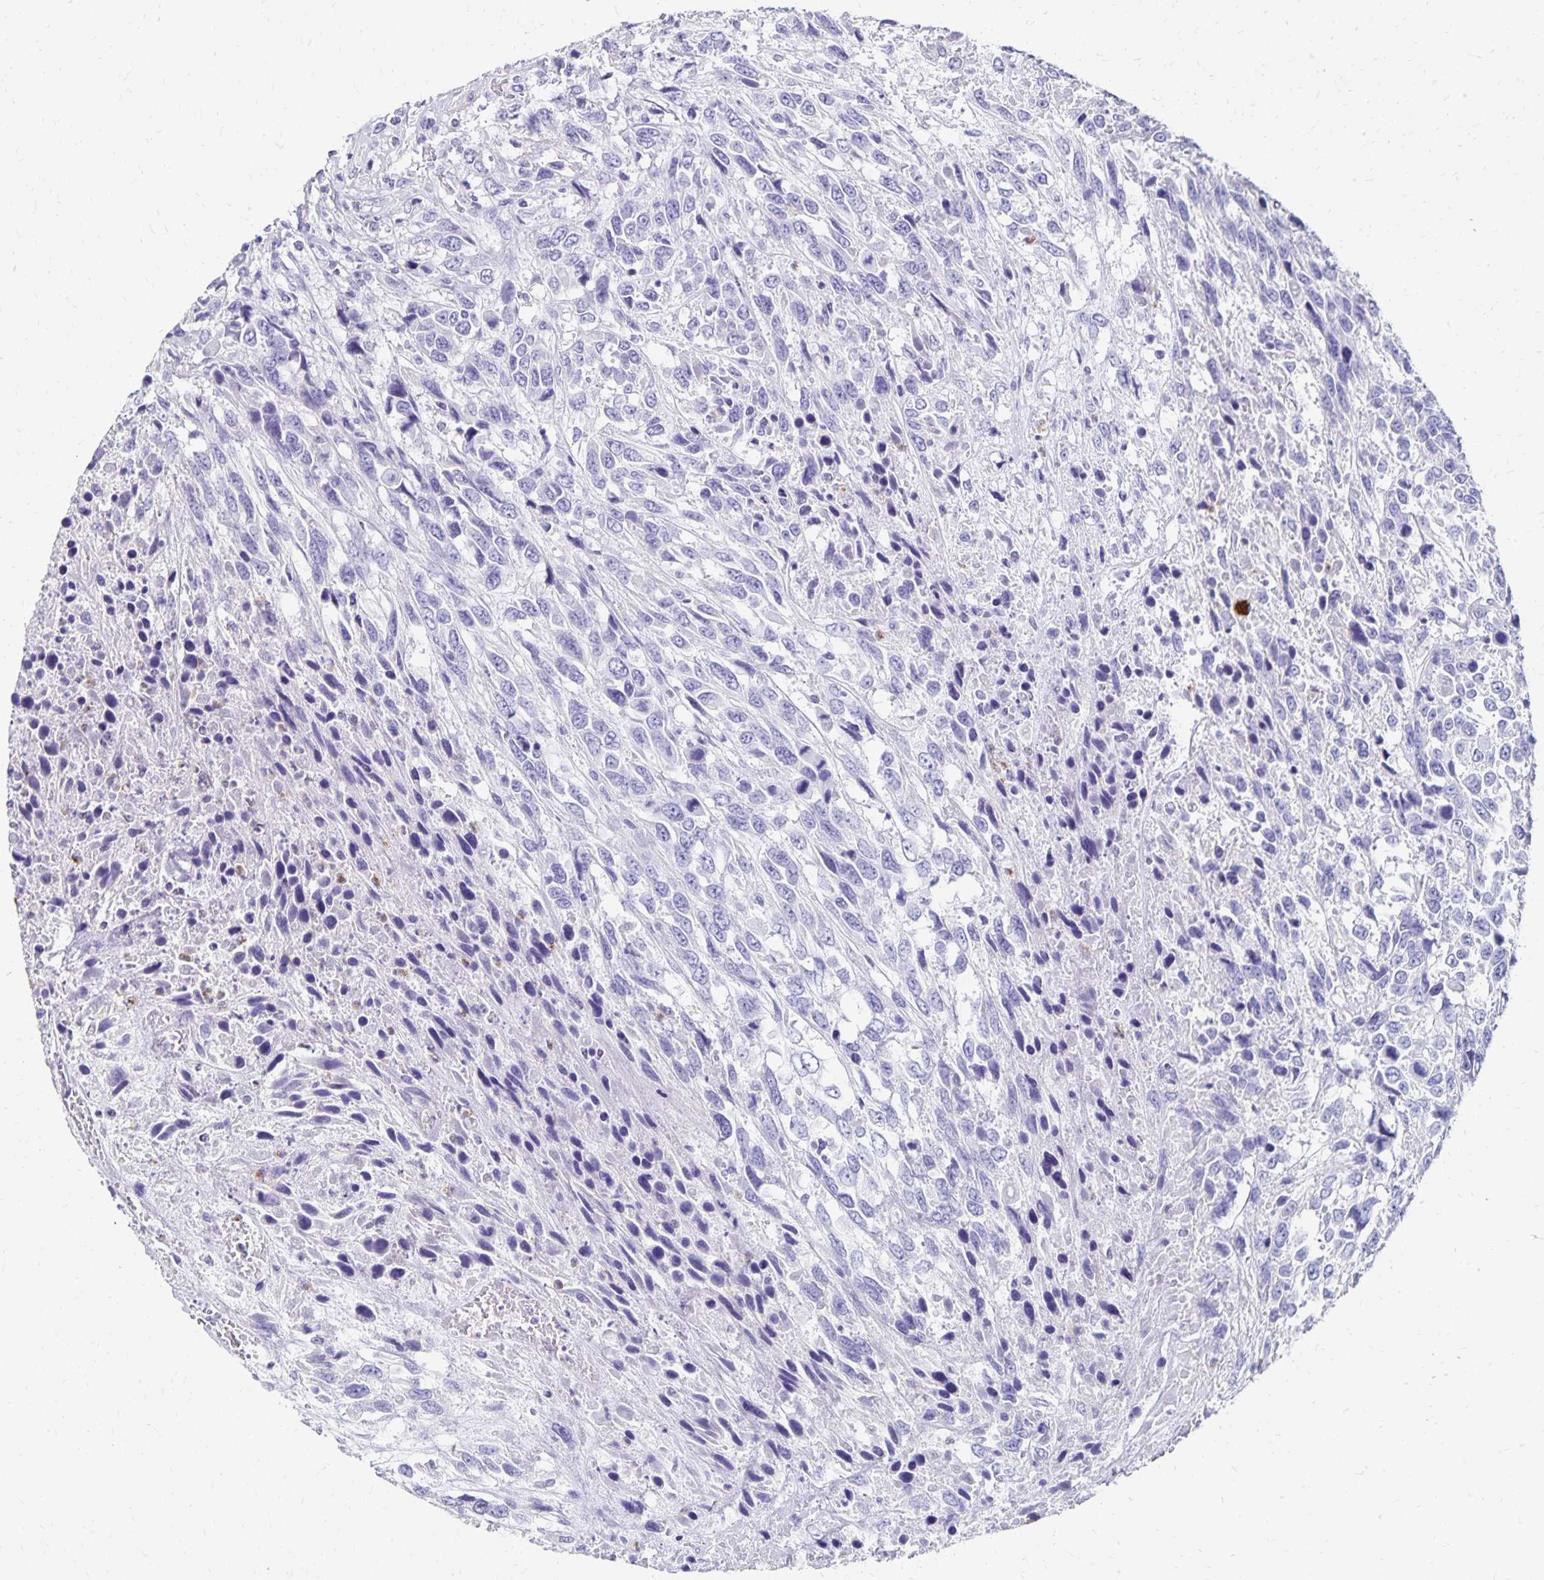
{"staining": {"intensity": "negative", "quantity": "none", "location": "none"}, "tissue": "urothelial cancer", "cell_type": "Tumor cells", "image_type": "cancer", "snomed": [{"axis": "morphology", "description": "Urothelial carcinoma, High grade"}, {"axis": "topography", "description": "Urinary bladder"}], "caption": "The image shows no significant staining in tumor cells of urothelial carcinoma (high-grade).", "gene": "DYNLT4", "patient": {"sex": "female", "age": 70}}